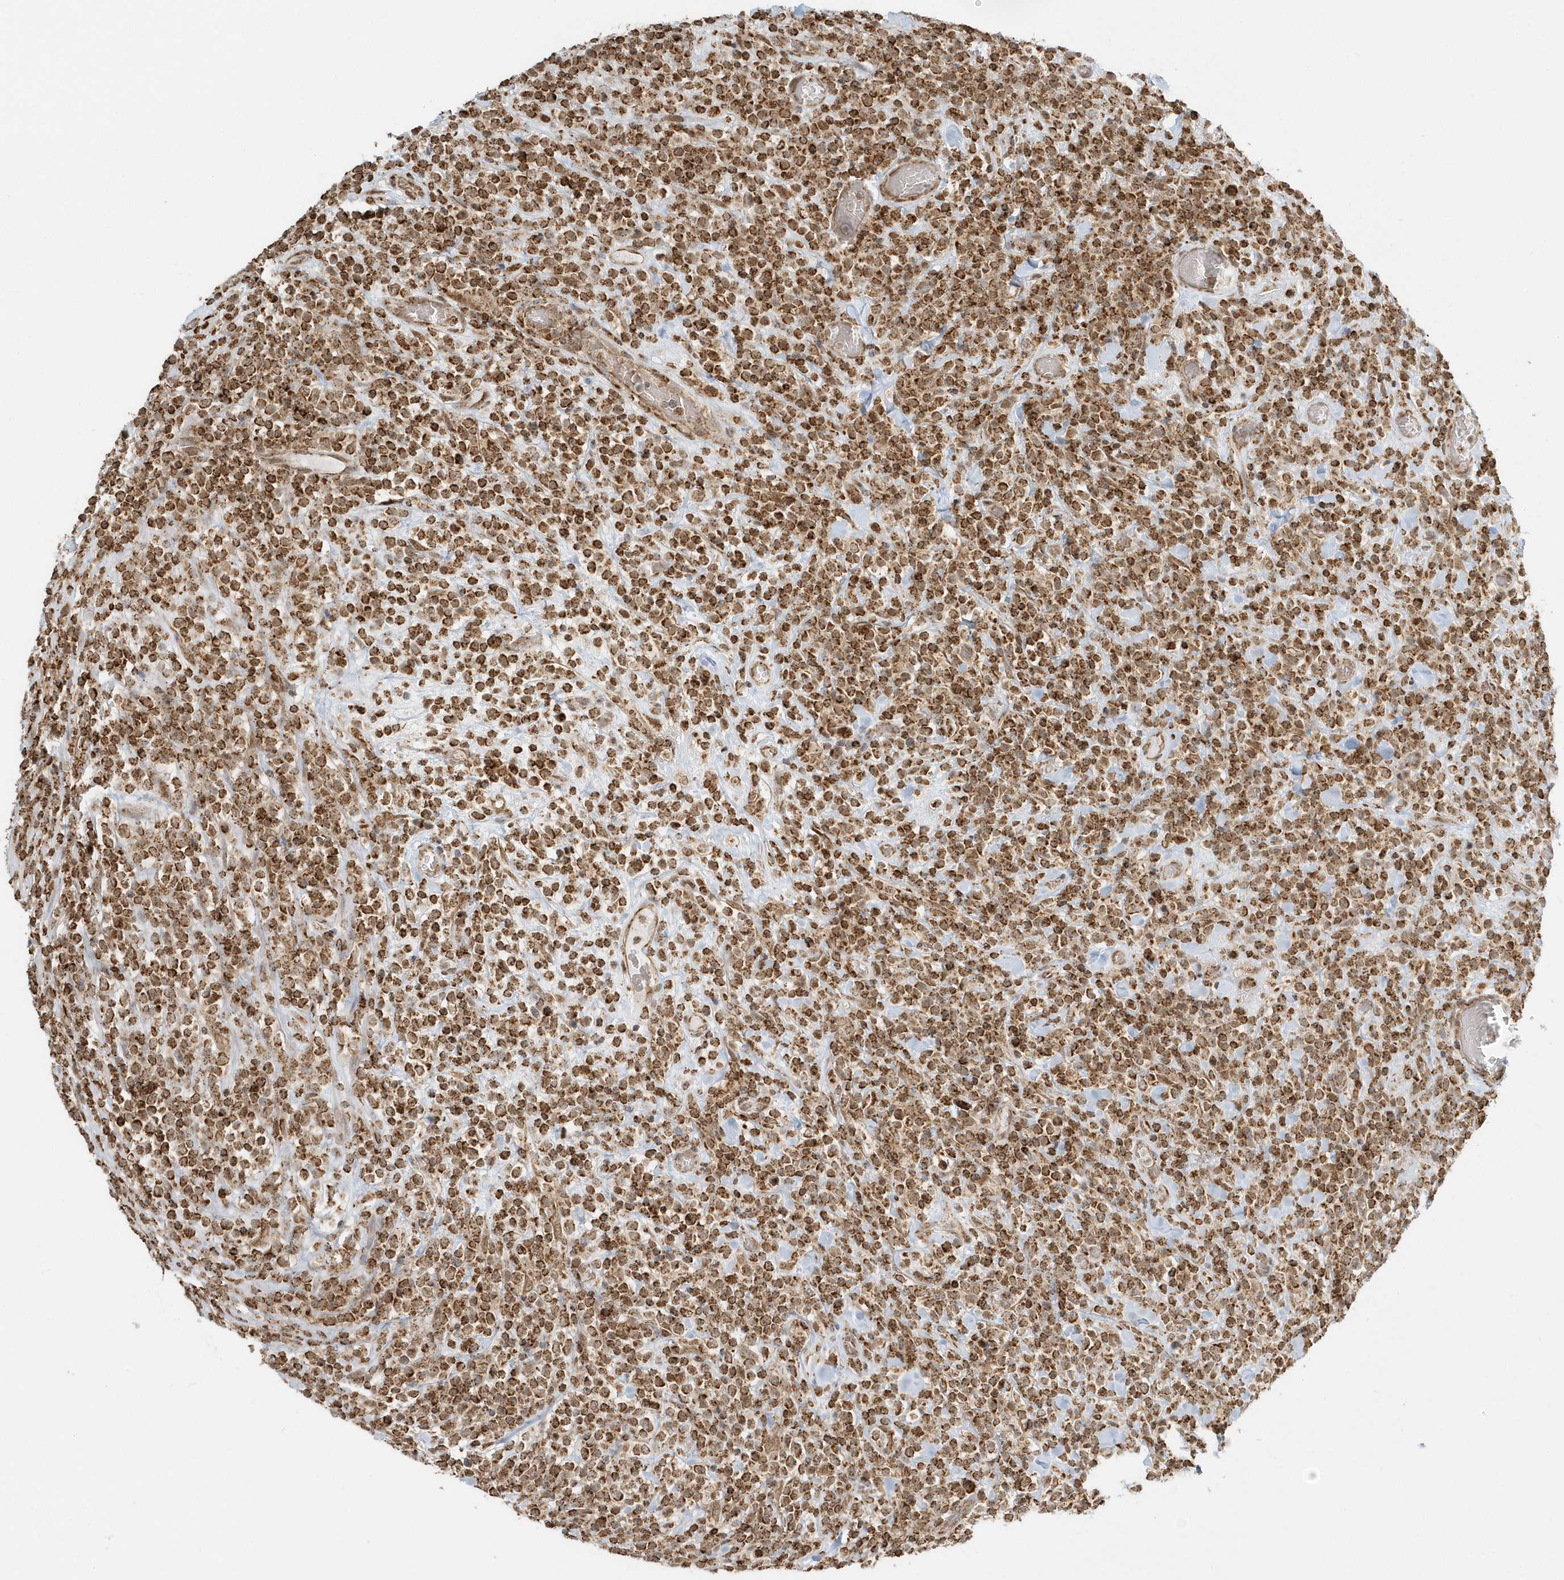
{"staining": {"intensity": "strong", "quantity": ">75%", "location": "cytoplasmic/membranous"}, "tissue": "lymphoma", "cell_type": "Tumor cells", "image_type": "cancer", "snomed": [{"axis": "morphology", "description": "Malignant lymphoma, non-Hodgkin's type, High grade"}, {"axis": "topography", "description": "Colon"}], "caption": "Malignant lymphoma, non-Hodgkin's type (high-grade) stained for a protein exhibits strong cytoplasmic/membranous positivity in tumor cells. (Stains: DAB in brown, nuclei in blue, Microscopy: brightfield microscopy at high magnification).", "gene": "PSMD6", "patient": {"sex": "female", "age": 53}}